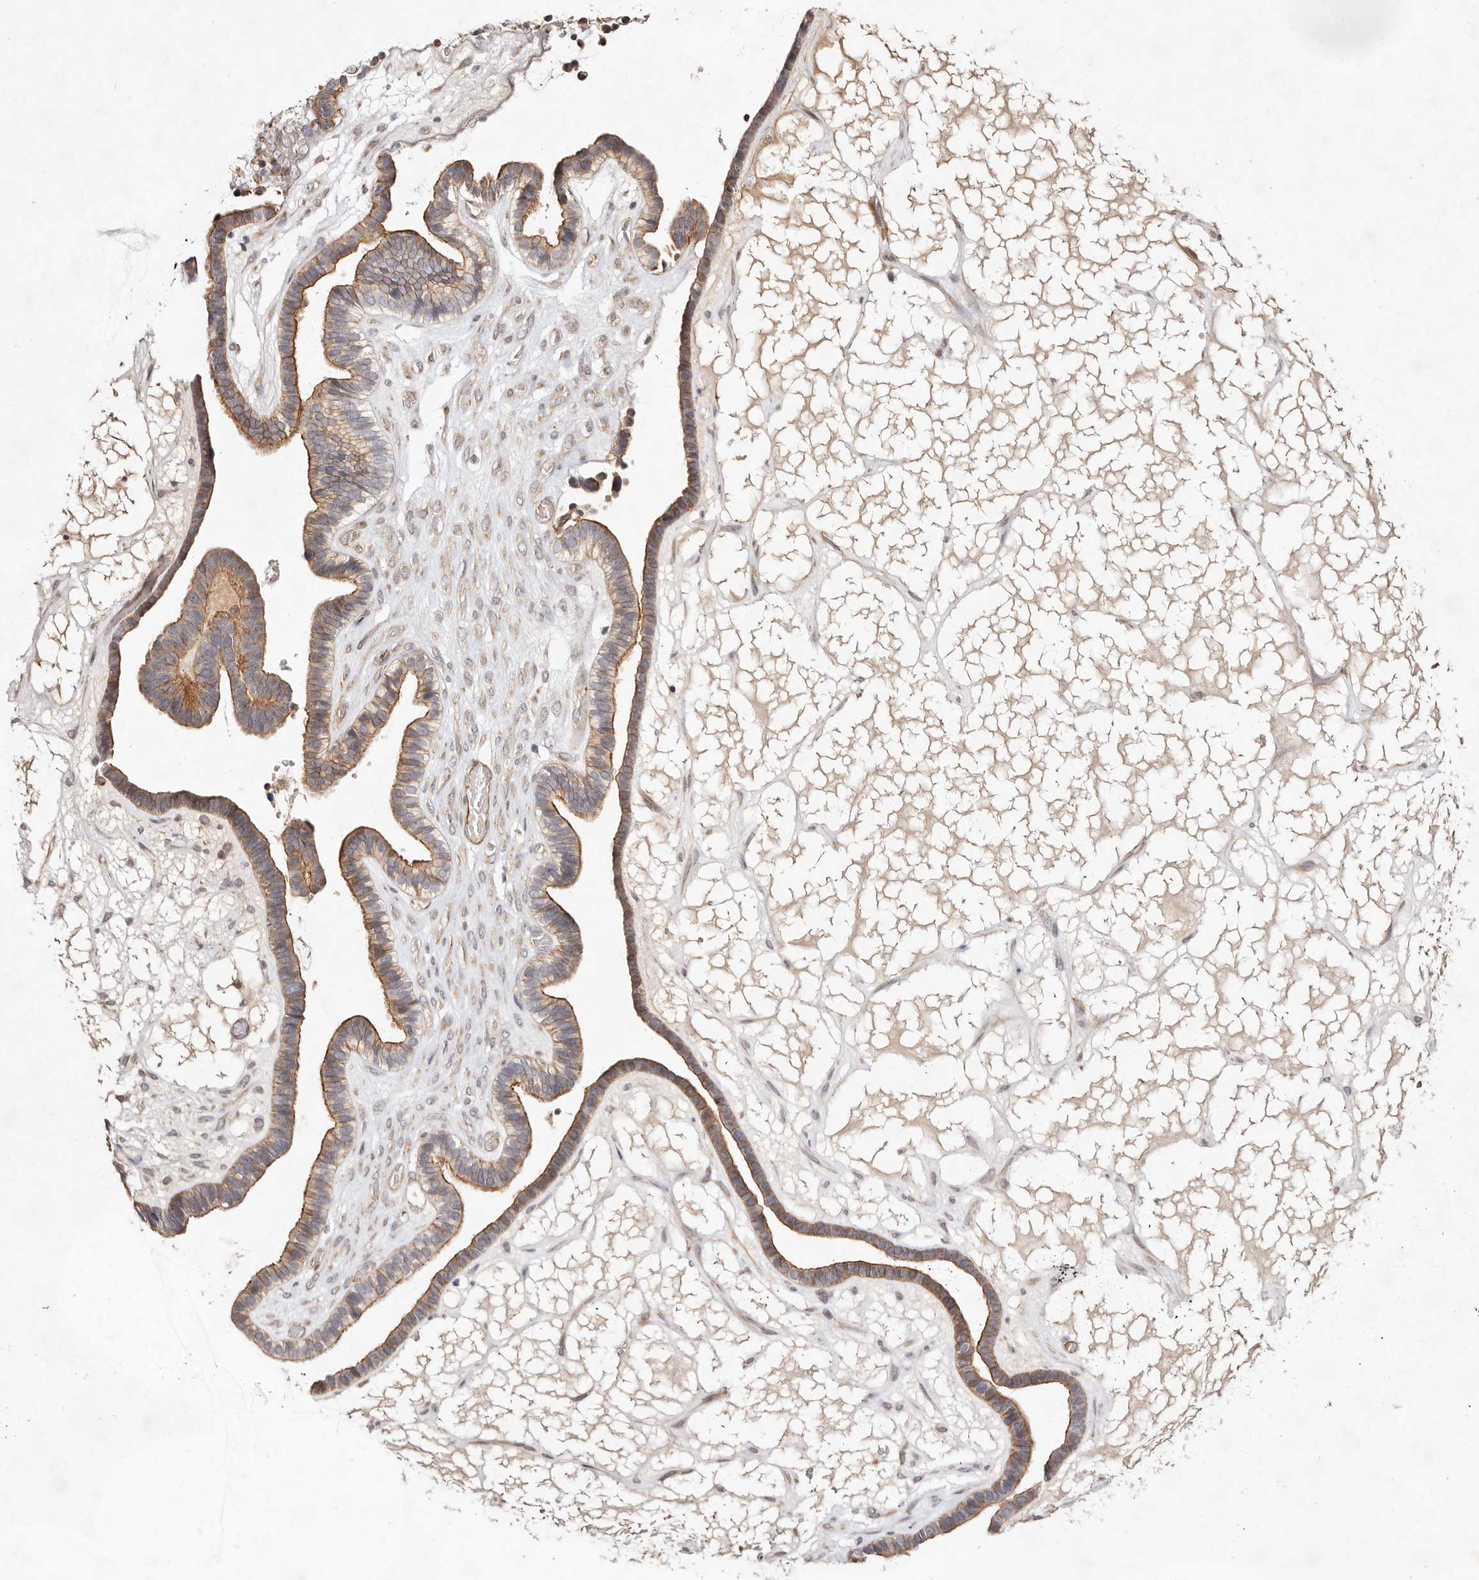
{"staining": {"intensity": "moderate", "quantity": ">75%", "location": "cytoplasmic/membranous"}, "tissue": "ovarian cancer", "cell_type": "Tumor cells", "image_type": "cancer", "snomed": [{"axis": "morphology", "description": "Cystadenocarcinoma, serous, NOS"}, {"axis": "topography", "description": "Ovary"}], "caption": "High-magnification brightfield microscopy of serous cystadenocarcinoma (ovarian) stained with DAB (brown) and counterstained with hematoxylin (blue). tumor cells exhibit moderate cytoplasmic/membranous positivity is appreciated in approximately>75% of cells.", "gene": "MTMR11", "patient": {"sex": "female", "age": 56}}